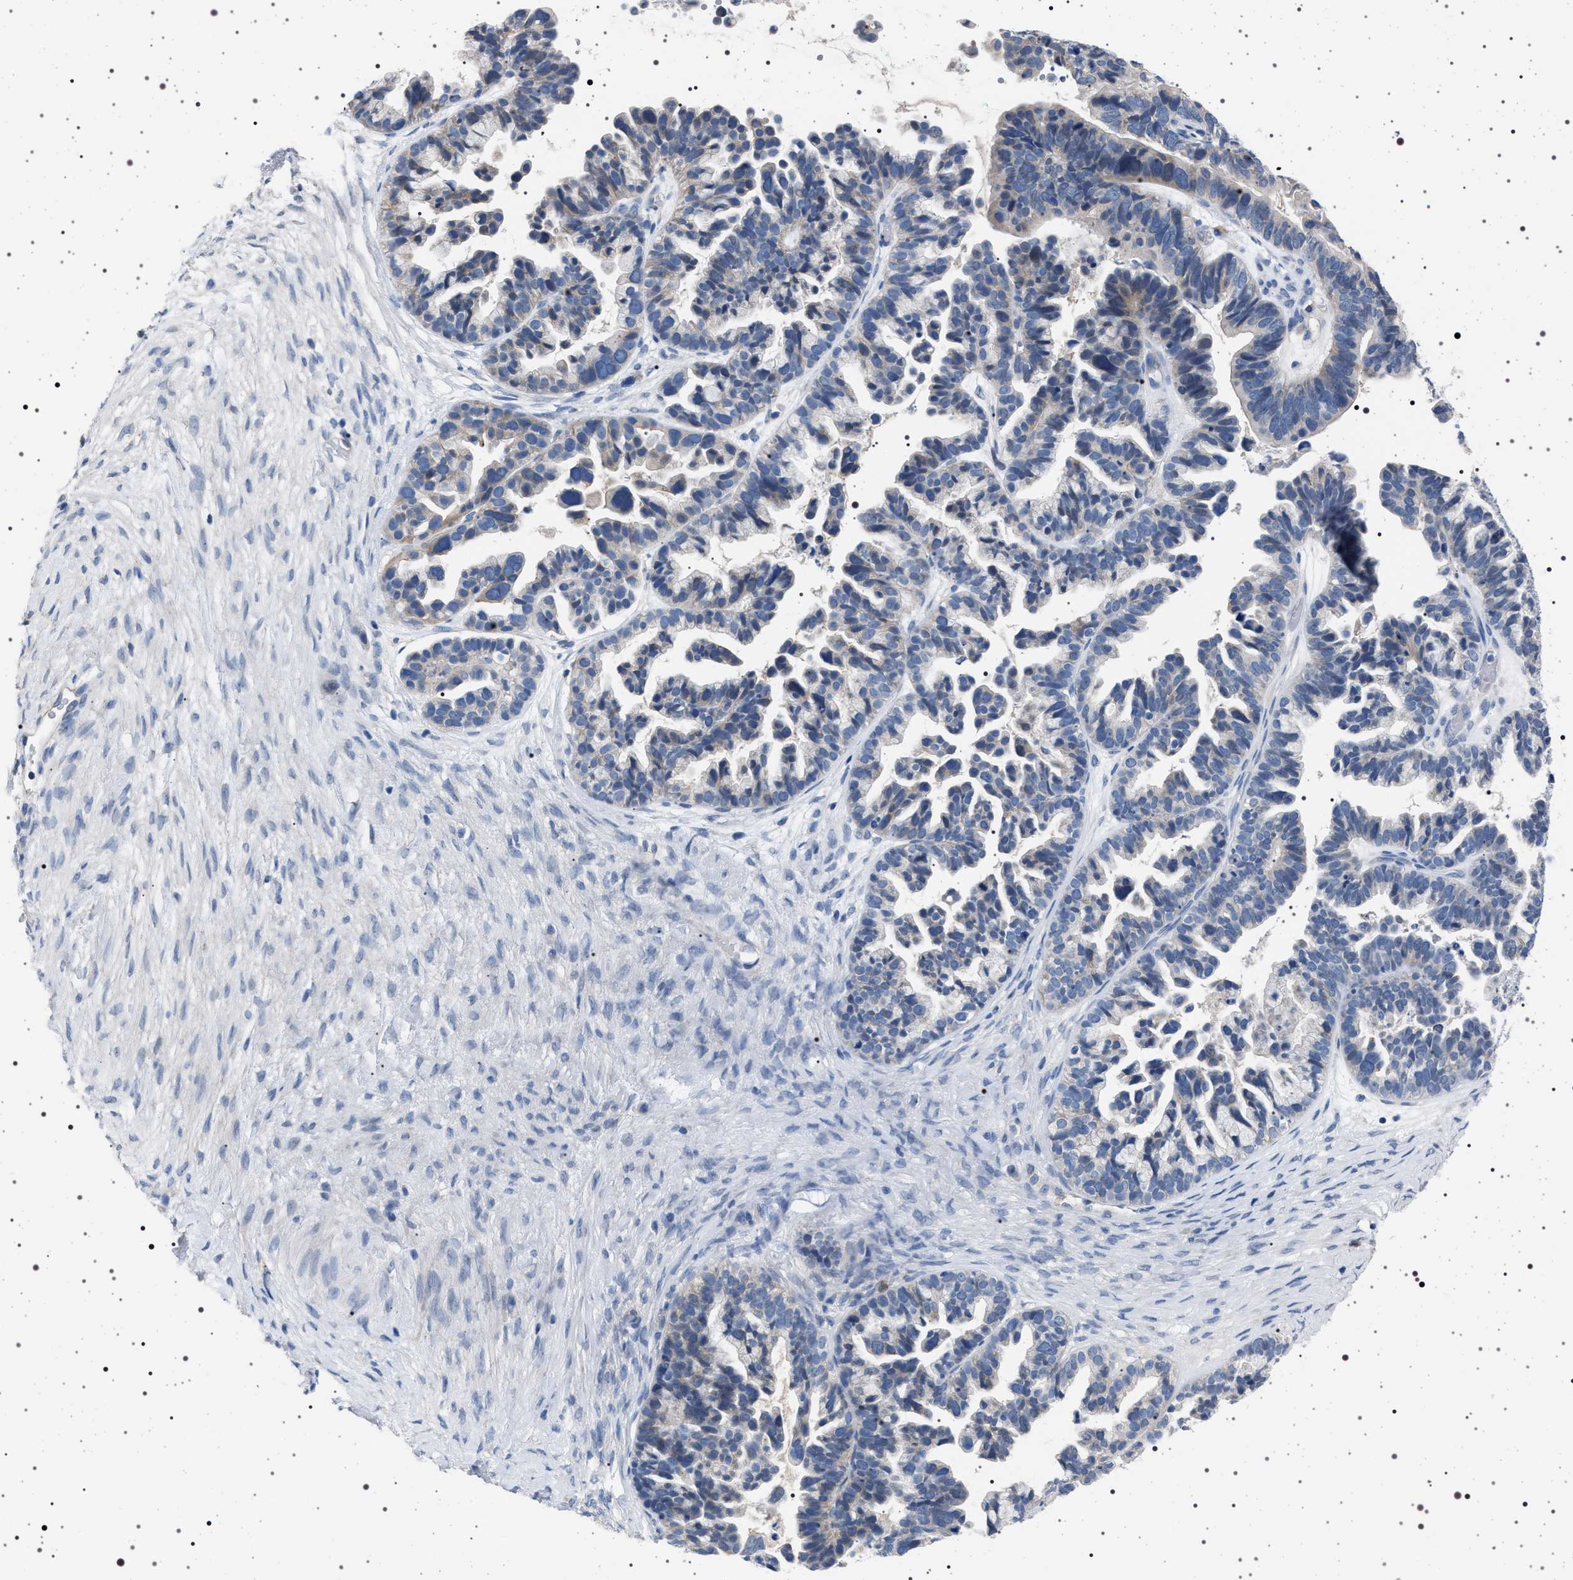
{"staining": {"intensity": "negative", "quantity": "none", "location": "none"}, "tissue": "ovarian cancer", "cell_type": "Tumor cells", "image_type": "cancer", "snomed": [{"axis": "morphology", "description": "Cystadenocarcinoma, serous, NOS"}, {"axis": "topography", "description": "Ovary"}], "caption": "Protein analysis of ovarian serous cystadenocarcinoma reveals no significant staining in tumor cells.", "gene": "NAT9", "patient": {"sex": "female", "age": 56}}